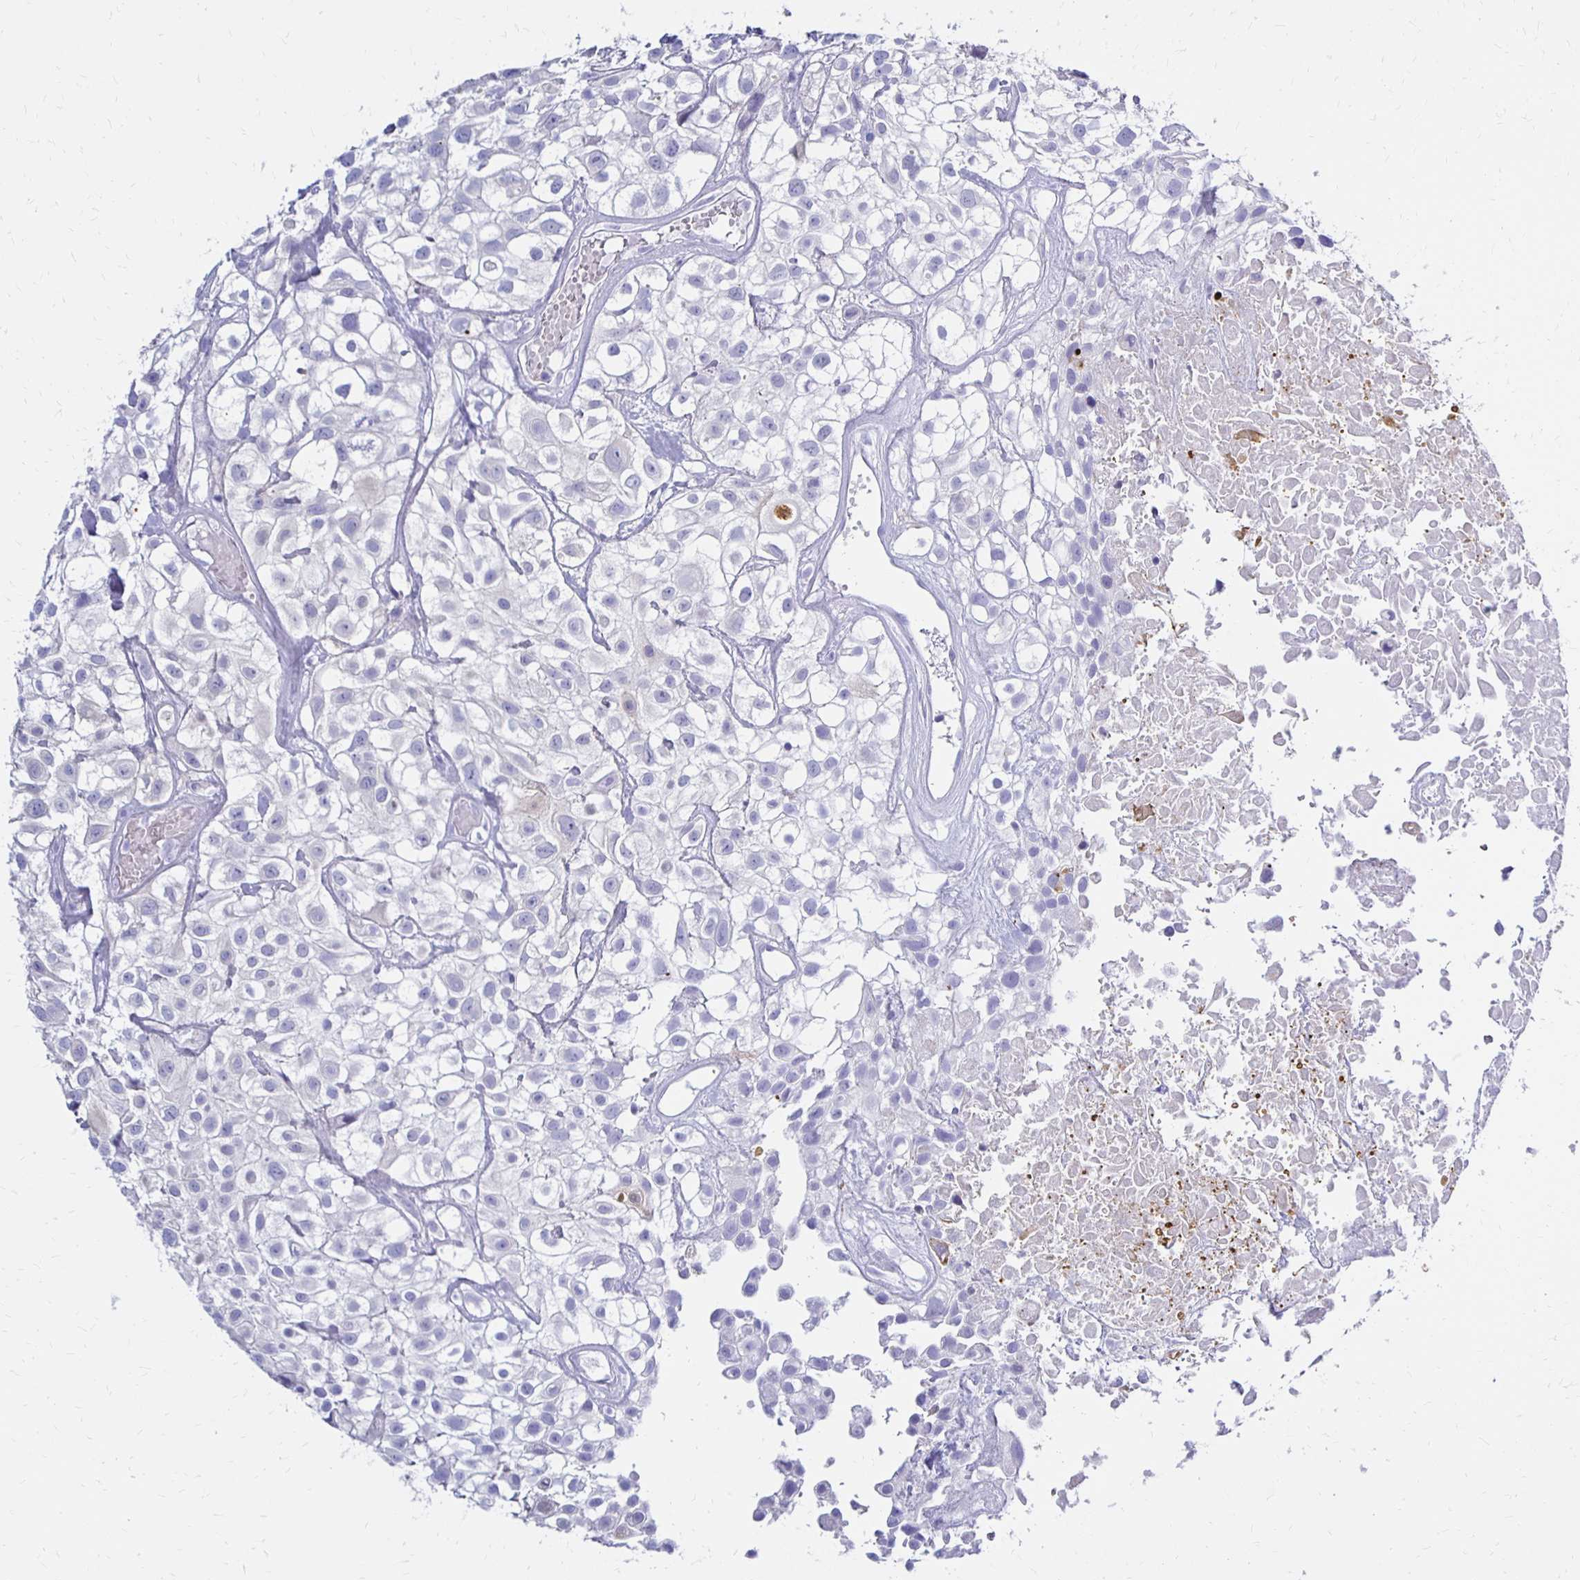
{"staining": {"intensity": "negative", "quantity": "none", "location": "none"}, "tissue": "urothelial cancer", "cell_type": "Tumor cells", "image_type": "cancer", "snomed": [{"axis": "morphology", "description": "Urothelial carcinoma, High grade"}, {"axis": "topography", "description": "Urinary bladder"}], "caption": "A histopathology image of human urothelial cancer is negative for staining in tumor cells.", "gene": "FNTB", "patient": {"sex": "male", "age": 56}}